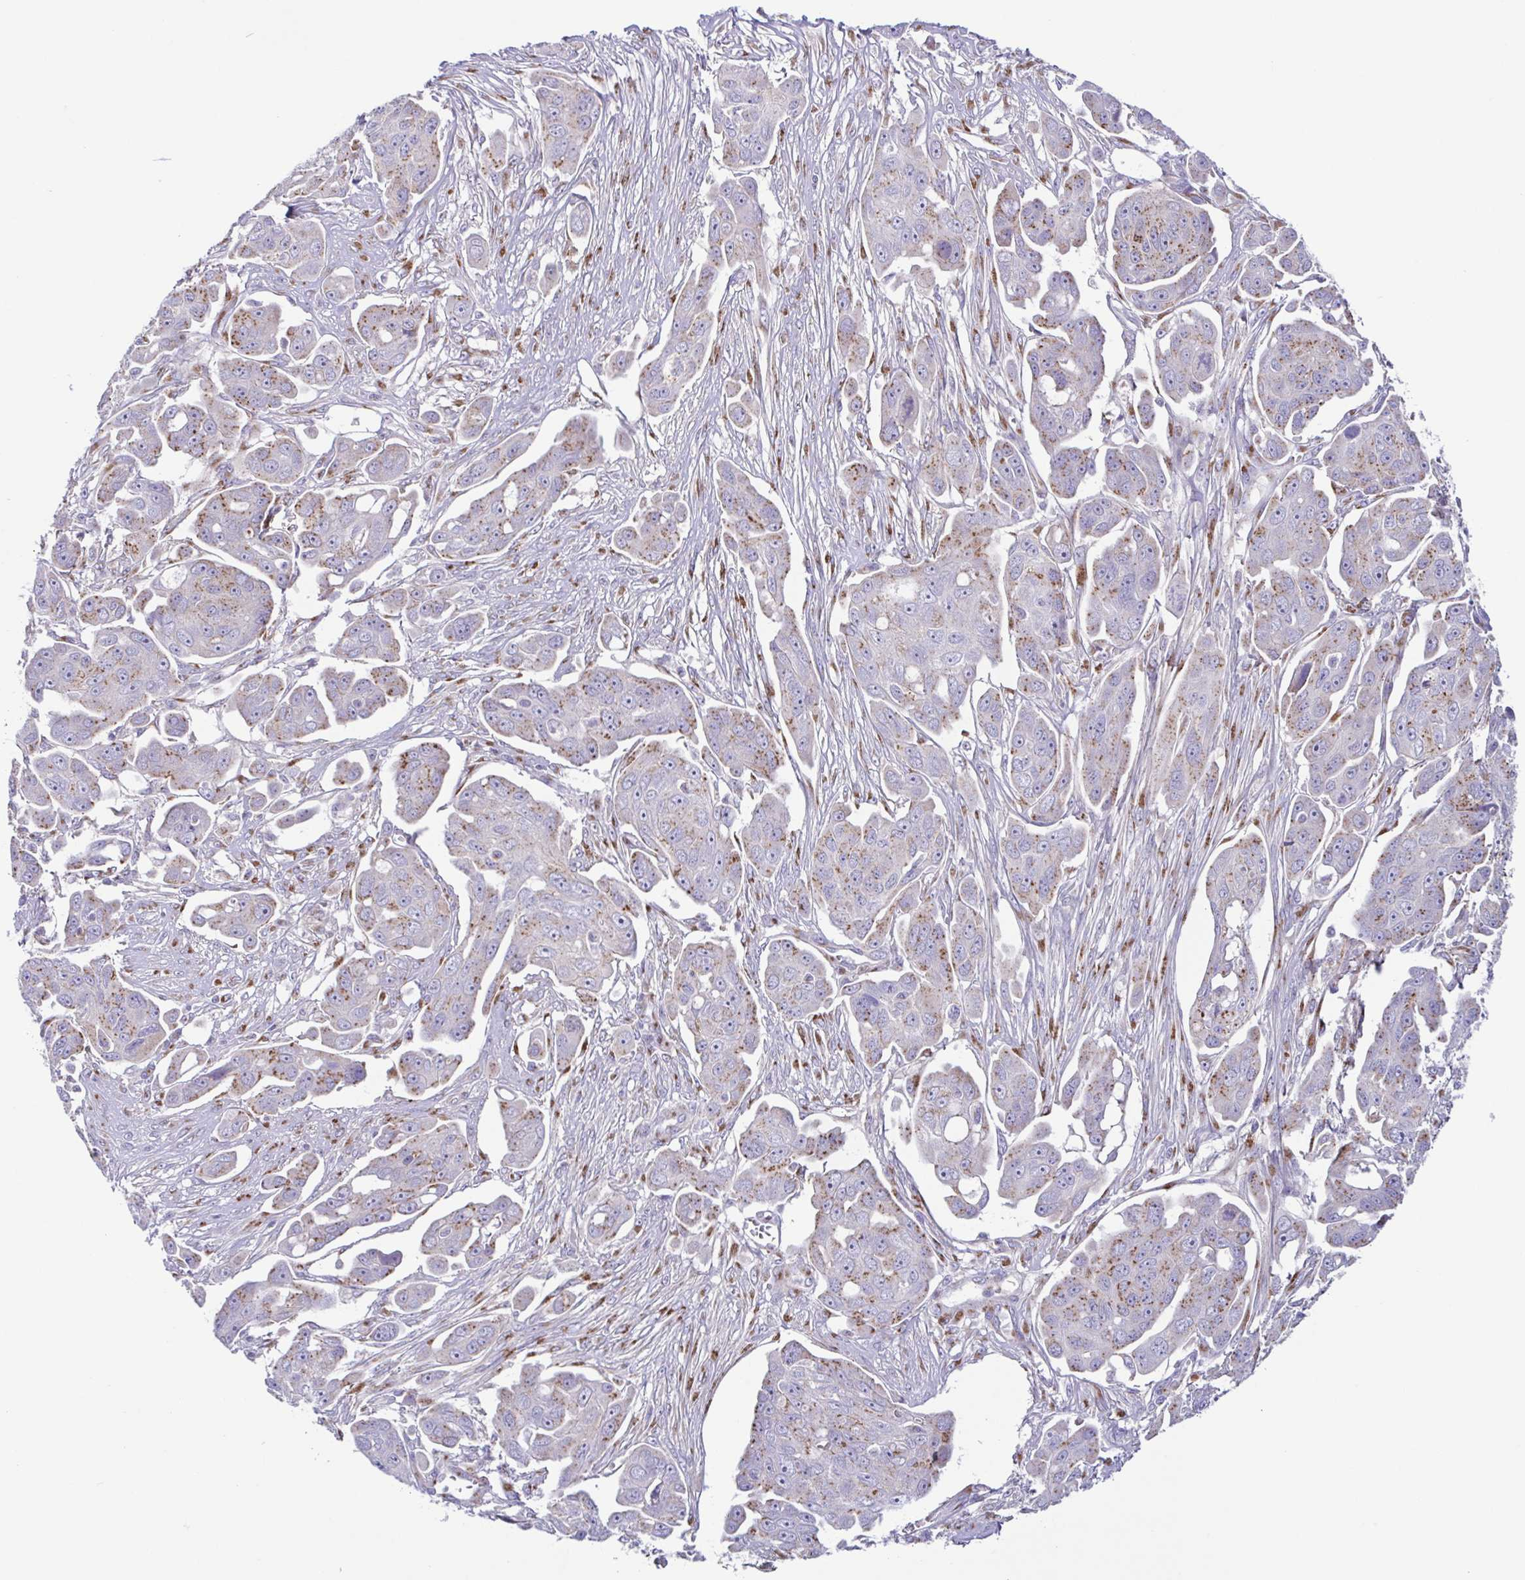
{"staining": {"intensity": "moderate", "quantity": "<25%", "location": "cytoplasmic/membranous"}, "tissue": "ovarian cancer", "cell_type": "Tumor cells", "image_type": "cancer", "snomed": [{"axis": "morphology", "description": "Carcinoma, endometroid"}, {"axis": "topography", "description": "Ovary"}], "caption": "Brown immunohistochemical staining in human ovarian endometroid carcinoma exhibits moderate cytoplasmic/membranous positivity in approximately <25% of tumor cells.", "gene": "COL17A1", "patient": {"sex": "female", "age": 70}}